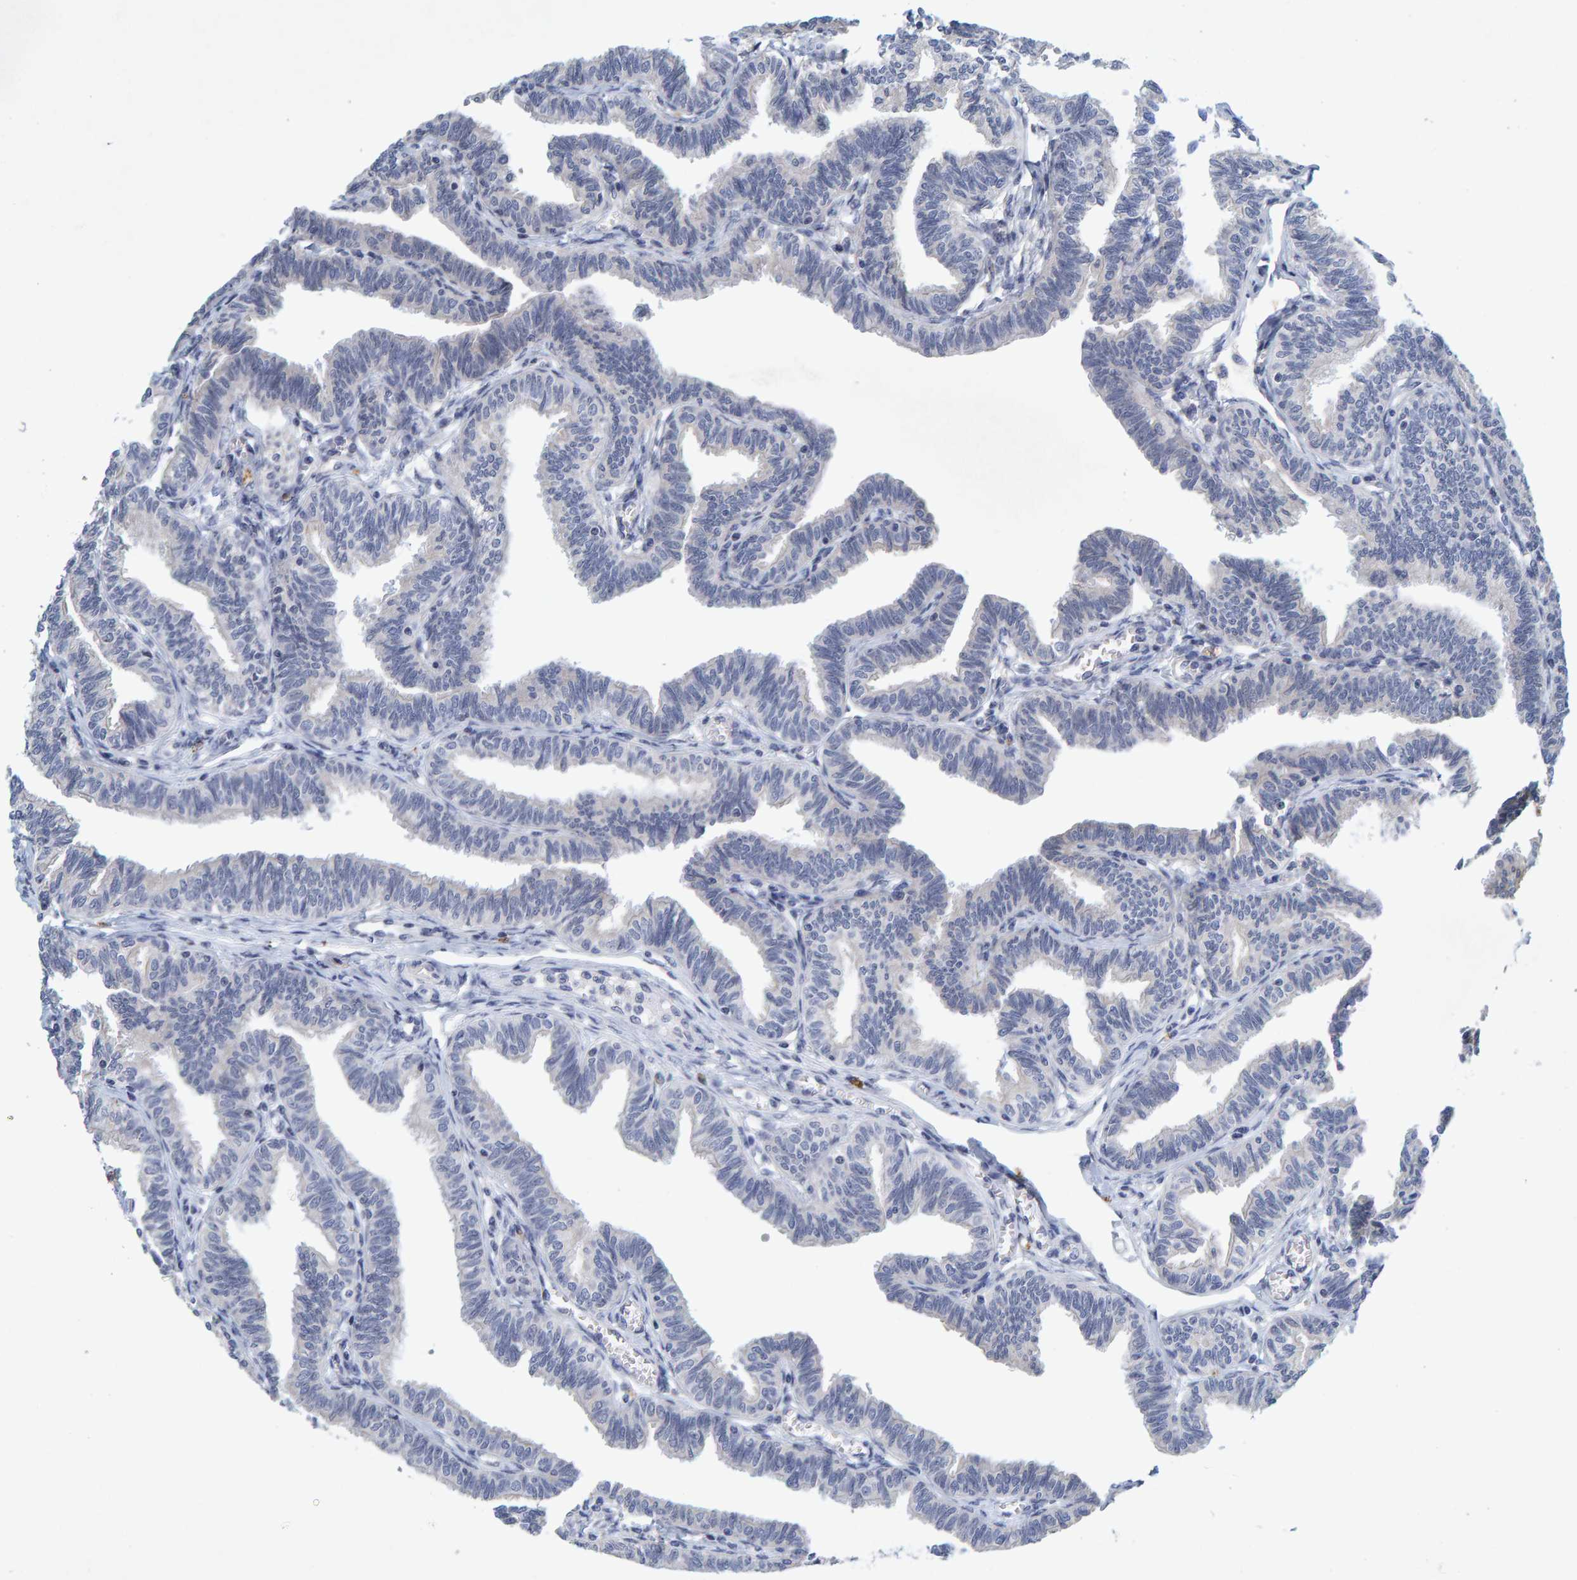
{"staining": {"intensity": "weak", "quantity": "<25%", "location": "cytoplasmic/membranous"}, "tissue": "fallopian tube", "cell_type": "Glandular cells", "image_type": "normal", "snomed": [{"axis": "morphology", "description": "Normal tissue, NOS"}, {"axis": "topography", "description": "Fallopian tube"}, {"axis": "topography", "description": "Ovary"}], "caption": "Immunohistochemistry micrograph of normal fallopian tube: fallopian tube stained with DAB displays no significant protein staining in glandular cells.", "gene": "ZNF77", "patient": {"sex": "female", "age": 23}}